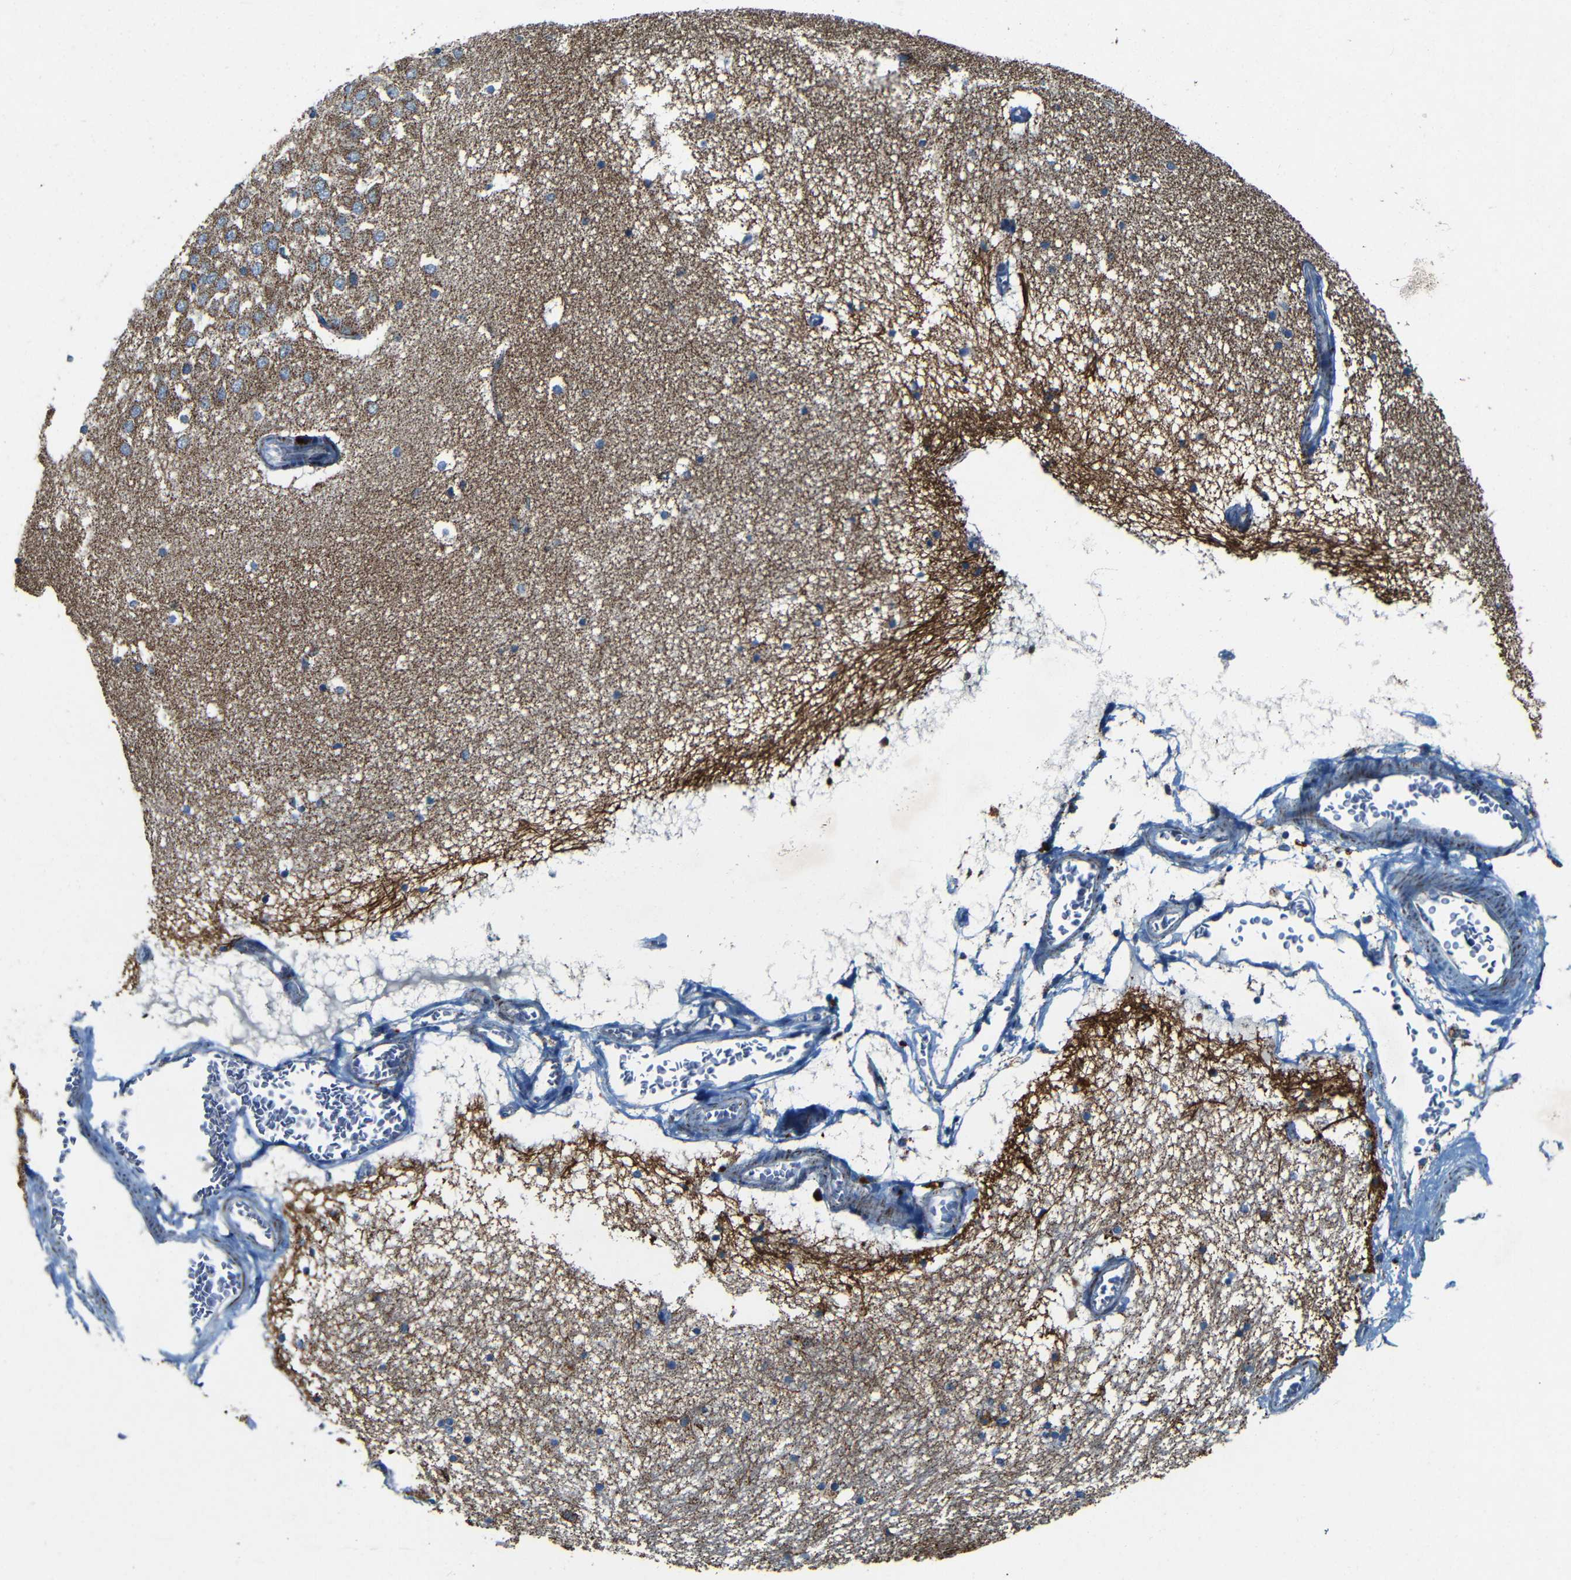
{"staining": {"intensity": "moderate", "quantity": "<25%", "location": "cytoplasmic/membranous"}, "tissue": "hippocampus", "cell_type": "Glial cells", "image_type": "normal", "snomed": [{"axis": "morphology", "description": "Normal tissue, NOS"}, {"axis": "topography", "description": "Hippocampus"}], "caption": "Immunohistochemical staining of unremarkable hippocampus reveals low levels of moderate cytoplasmic/membranous expression in about <25% of glial cells.", "gene": "WSCD2", "patient": {"sex": "male", "age": 45}}